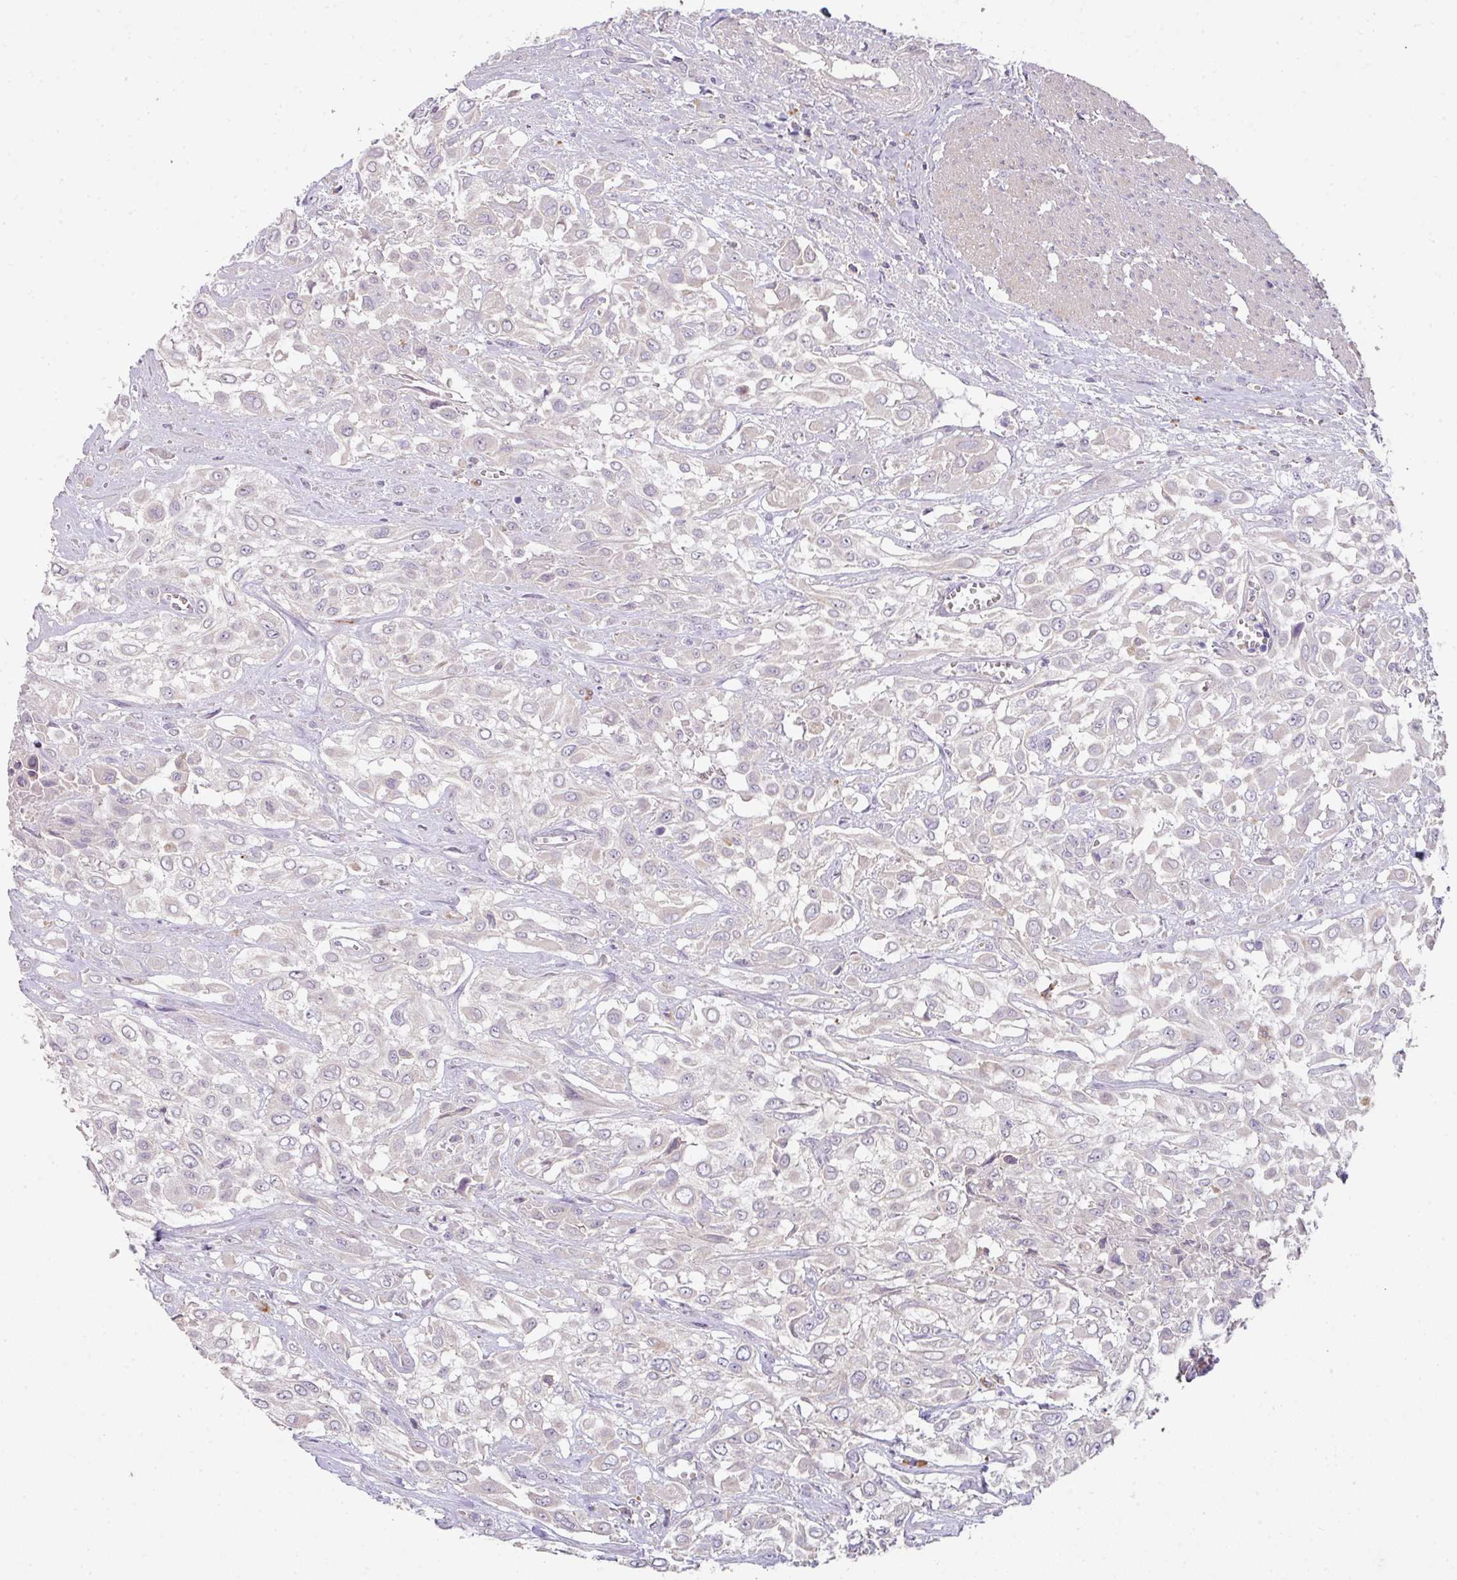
{"staining": {"intensity": "negative", "quantity": "none", "location": "none"}, "tissue": "urothelial cancer", "cell_type": "Tumor cells", "image_type": "cancer", "snomed": [{"axis": "morphology", "description": "Urothelial carcinoma, High grade"}, {"axis": "topography", "description": "Urinary bladder"}], "caption": "DAB immunohistochemical staining of urothelial cancer exhibits no significant staining in tumor cells.", "gene": "ZNF266", "patient": {"sex": "male", "age": 57}}